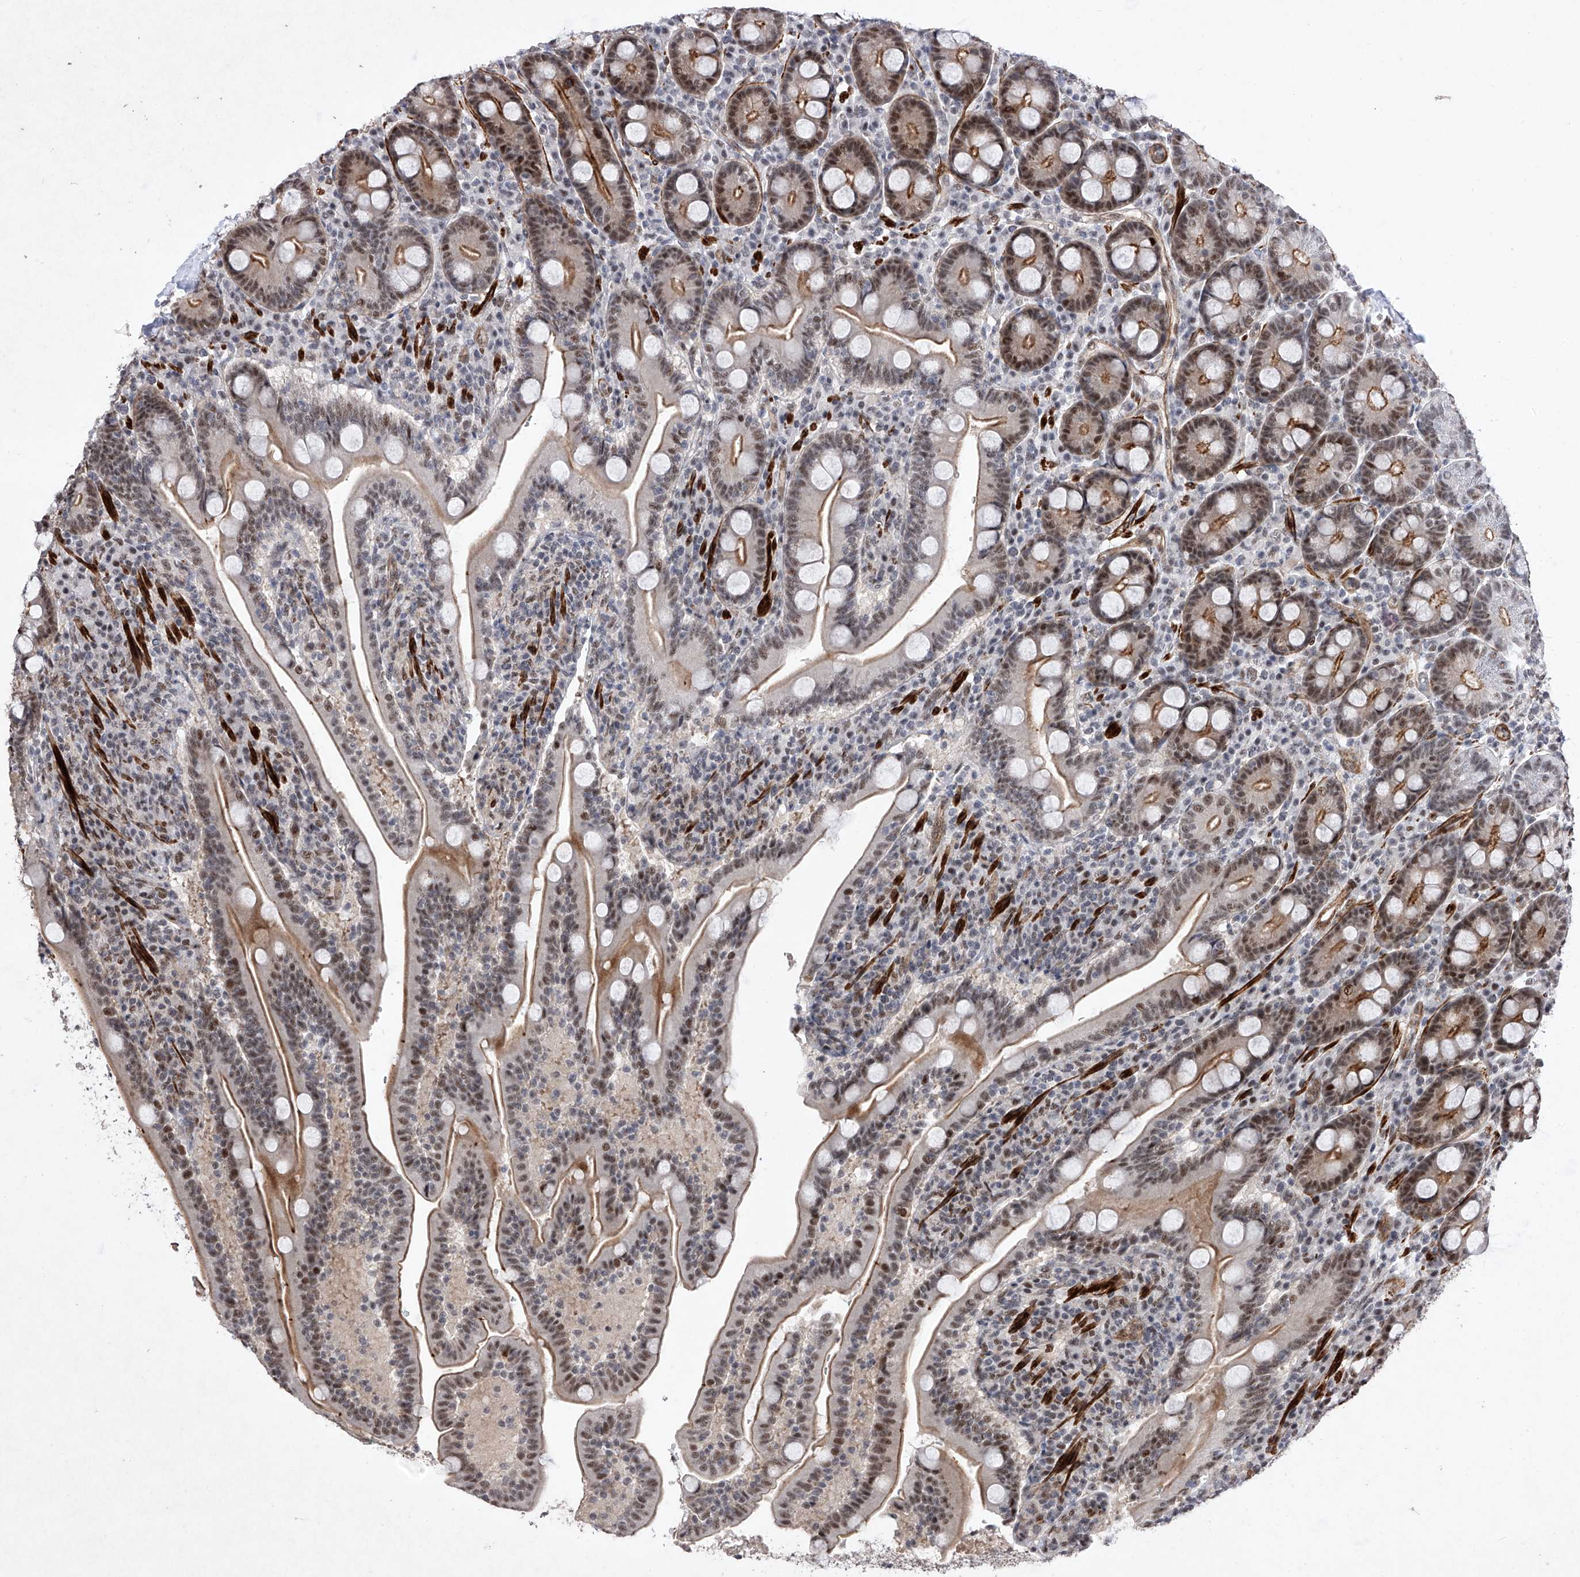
{"staining": {"intensity": "moderate", "quantity": ">75%", "location": "cytoplasmic/membranous,nuclear"}, "tissue": "duodenum", "cell_type": "Glandular cells", "image_type": "normal", "snomed": [{"axis": "morphology", "description": "Normal tissue, NOS"}, {"axis": "topography", "description": "Duodenum"}], "caption": "A high-resolution histopathology image shows immunohistochemistry (IHC) staining of unremarkable duodenum, which demonstrates moderate cytoplasmic/membranous,nuclear positivity in approximately >75% of glandular cells. (DAB = brown stain, brightfield microscopy at high magnification).", "gene": "NFATC4", "patient": {"sex": "male", "age": 35}}